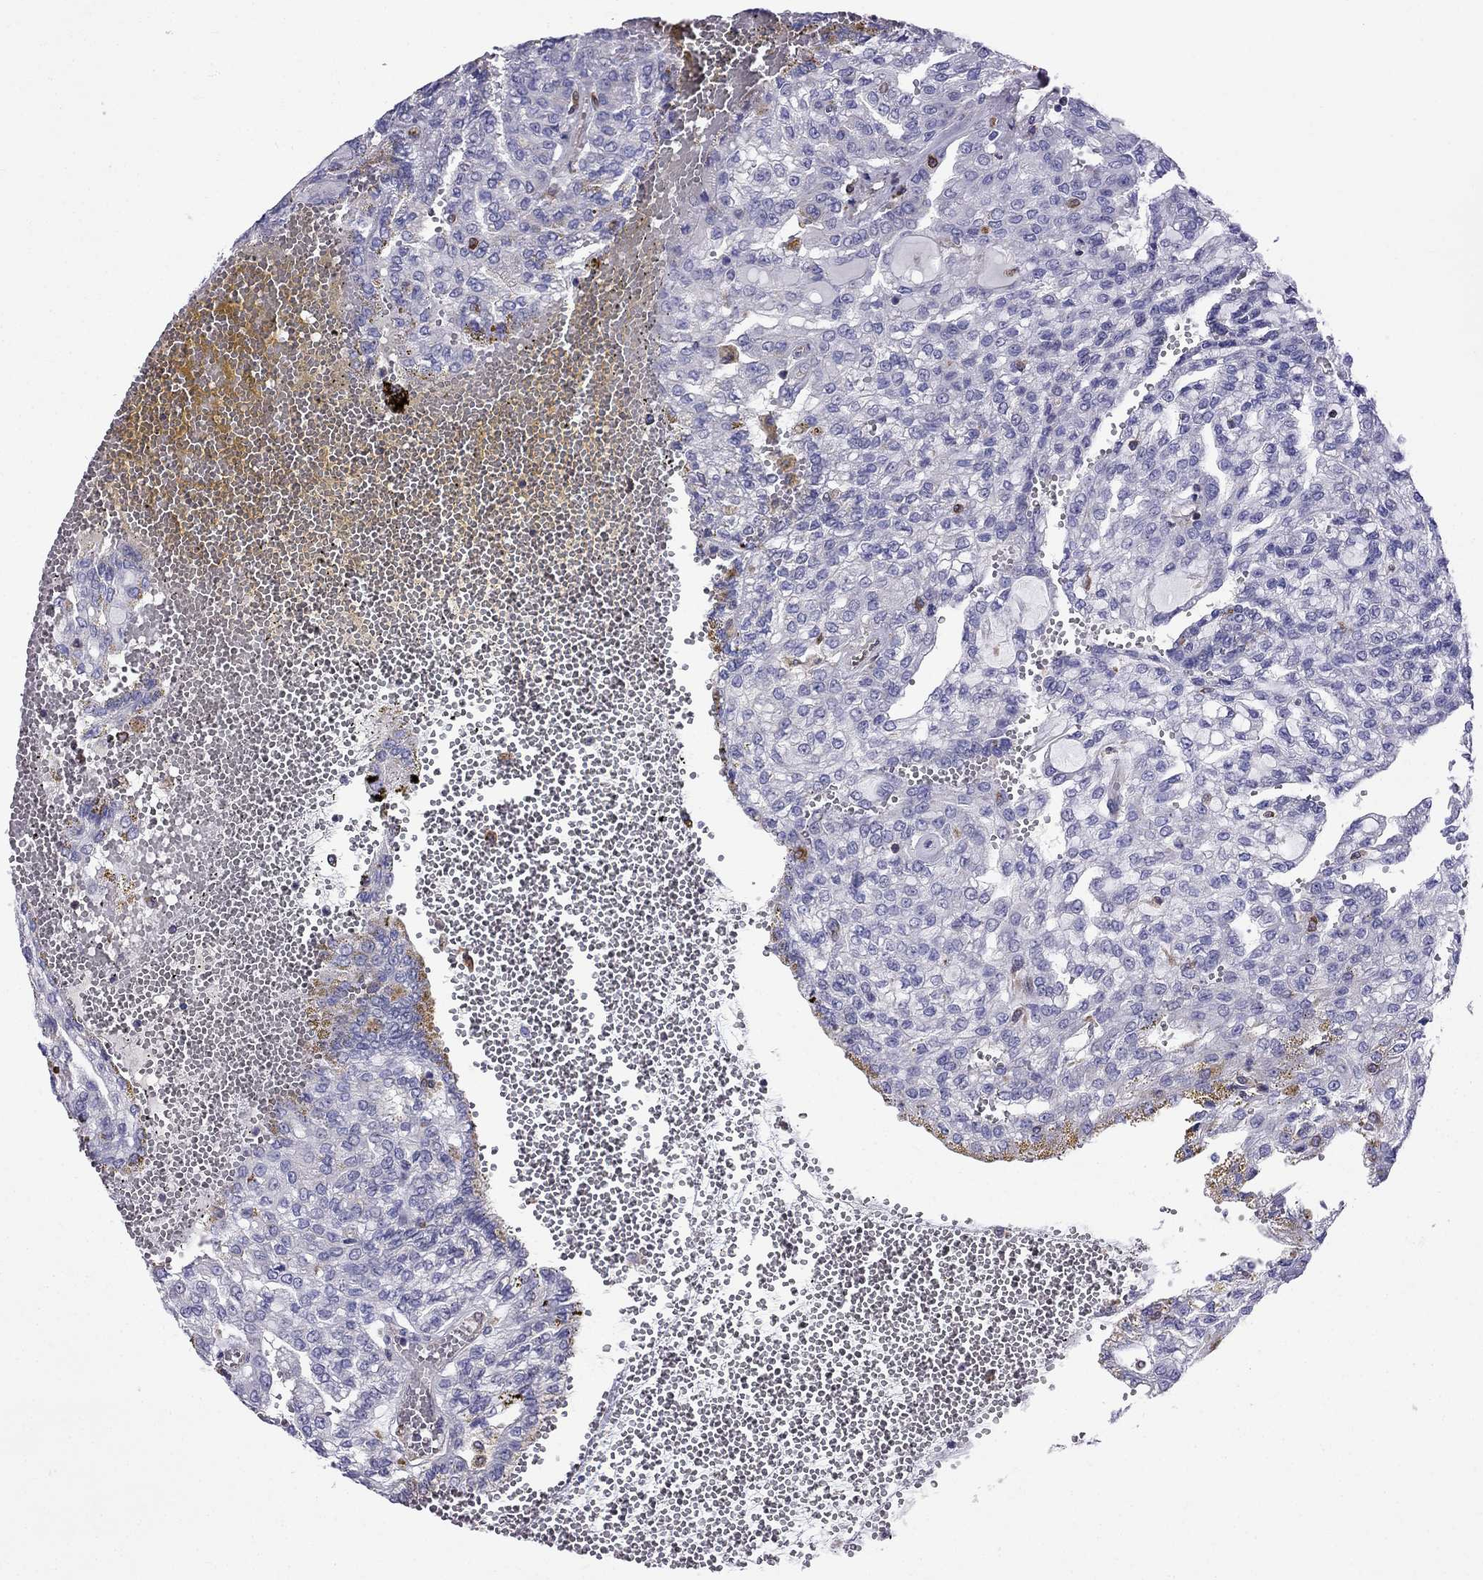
{"staining": {"intensity": "negative", "quantity": "none", "location": "none"}, "tissue": "renal cancer", "cell_type": "Tumor cells", "image_type": "cancer", "snomed": [{"axis": "morphology", "description": "Adenocarcinoma, NOS"}, {"axis": "topography", "description": "Kidney"}], "caption": "An IHC photomicrograph of renal cancer (adenocarcinoma) is shown. There is no staining in tumor cells of renal cancer (adenocarcinoma).", "gene": "GNAL", "patient": {"sex": "male", "age": 63}}